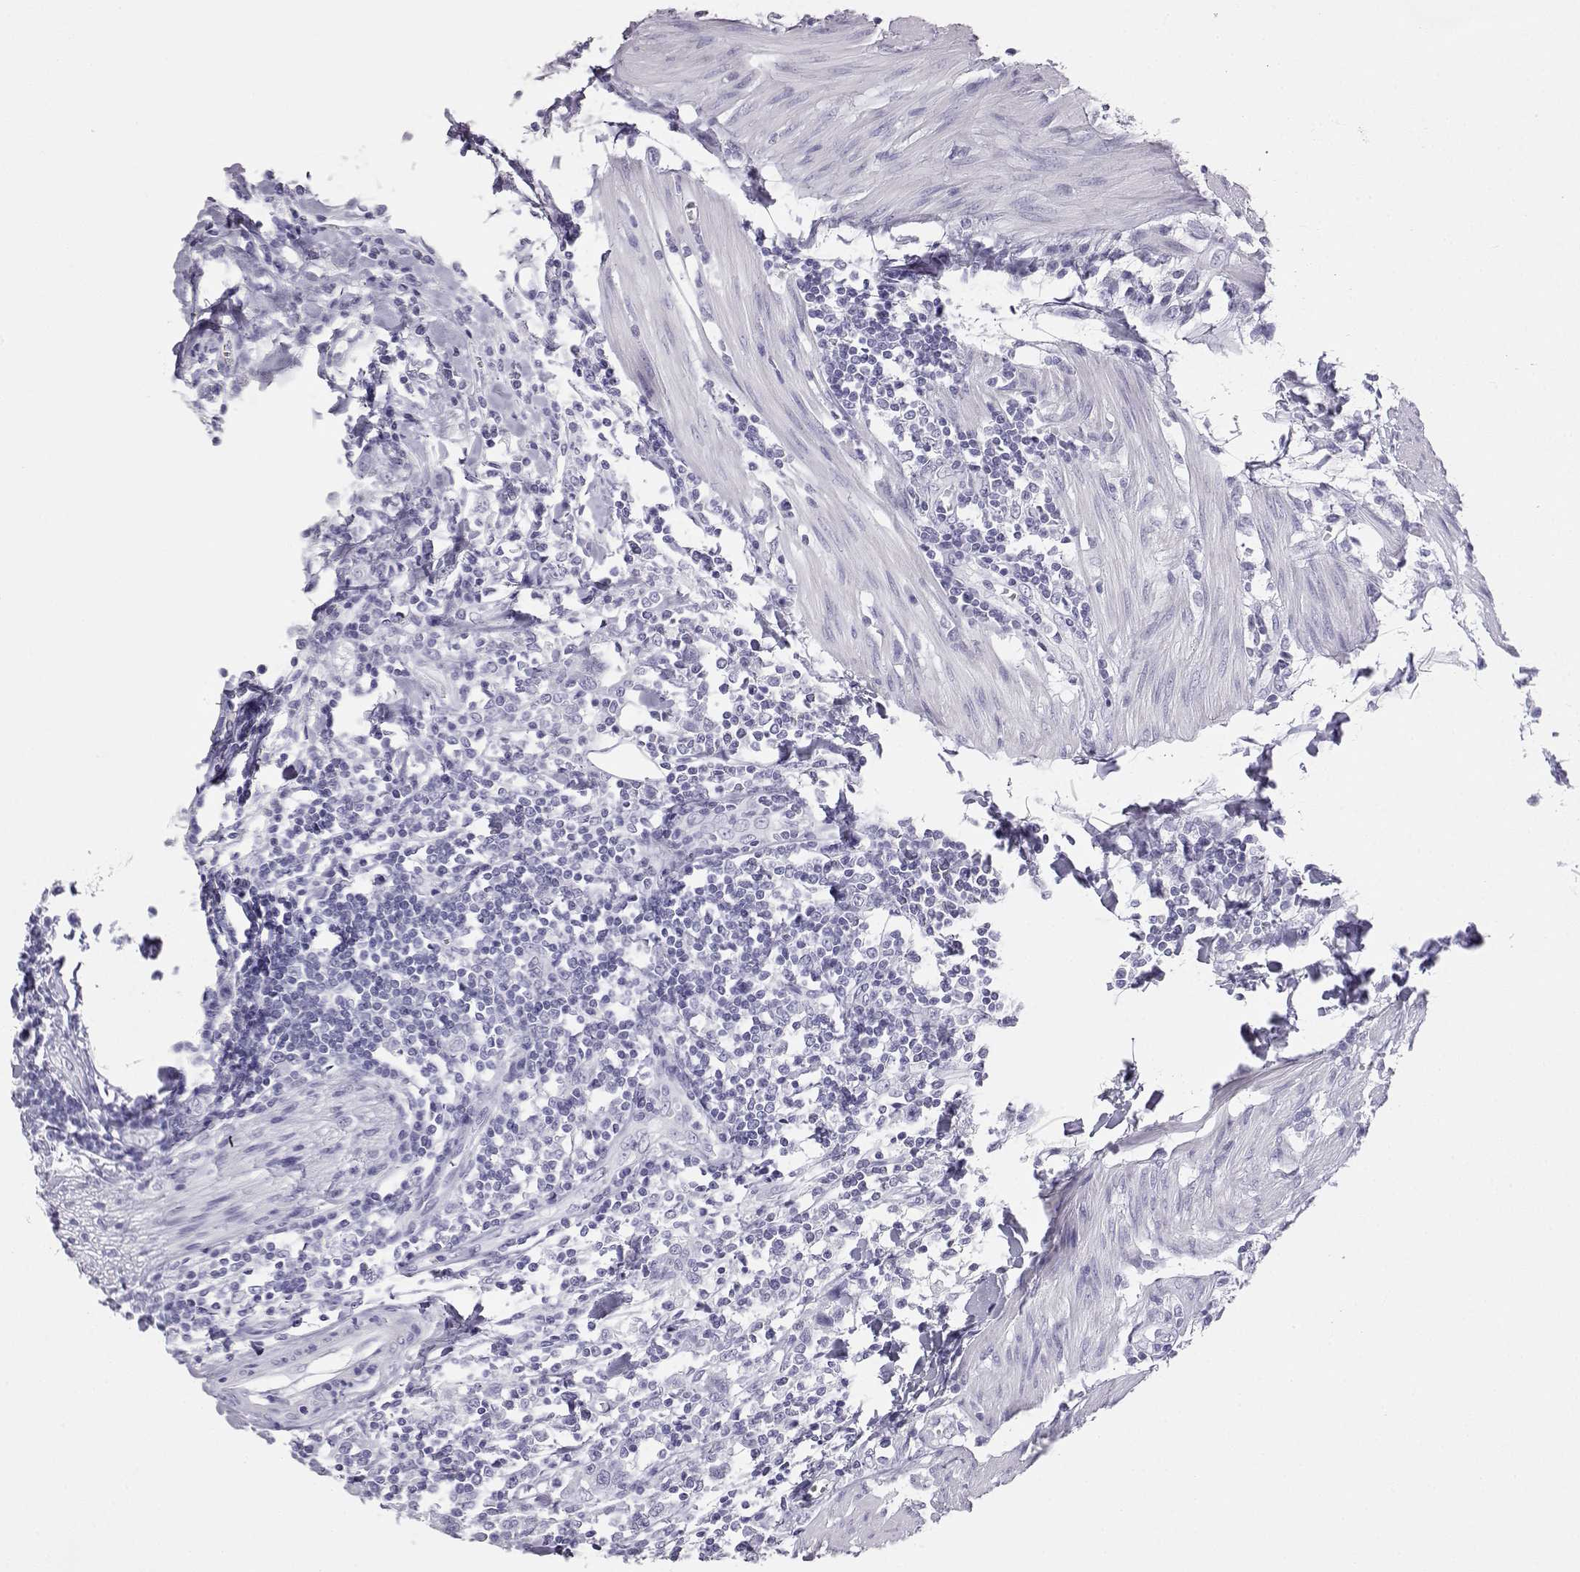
{"staining": {"intensity": "negative", "quantity": "none", "location": "none"}, "tissue": "urothelial cancer", "cell_type": "Tumor cells", "image_type": "cancer", "snomed": [{"axis": "morphology", "description": "Urothelial carcinoma, High grade"}, {"axis": "topography", "description": "Urinary bladder"}], "caption": "Immunohistochemical staining of human high-grade urothelial carcinoma reveals no significant staining in tumor cells. (Brightfield microscopy of DAB (3,3'-diaminobenzidine) immunohistochemistry (IHC) at high magnification).", "gene": "VGF", "patient": {"sex": "female", "age": 58}}